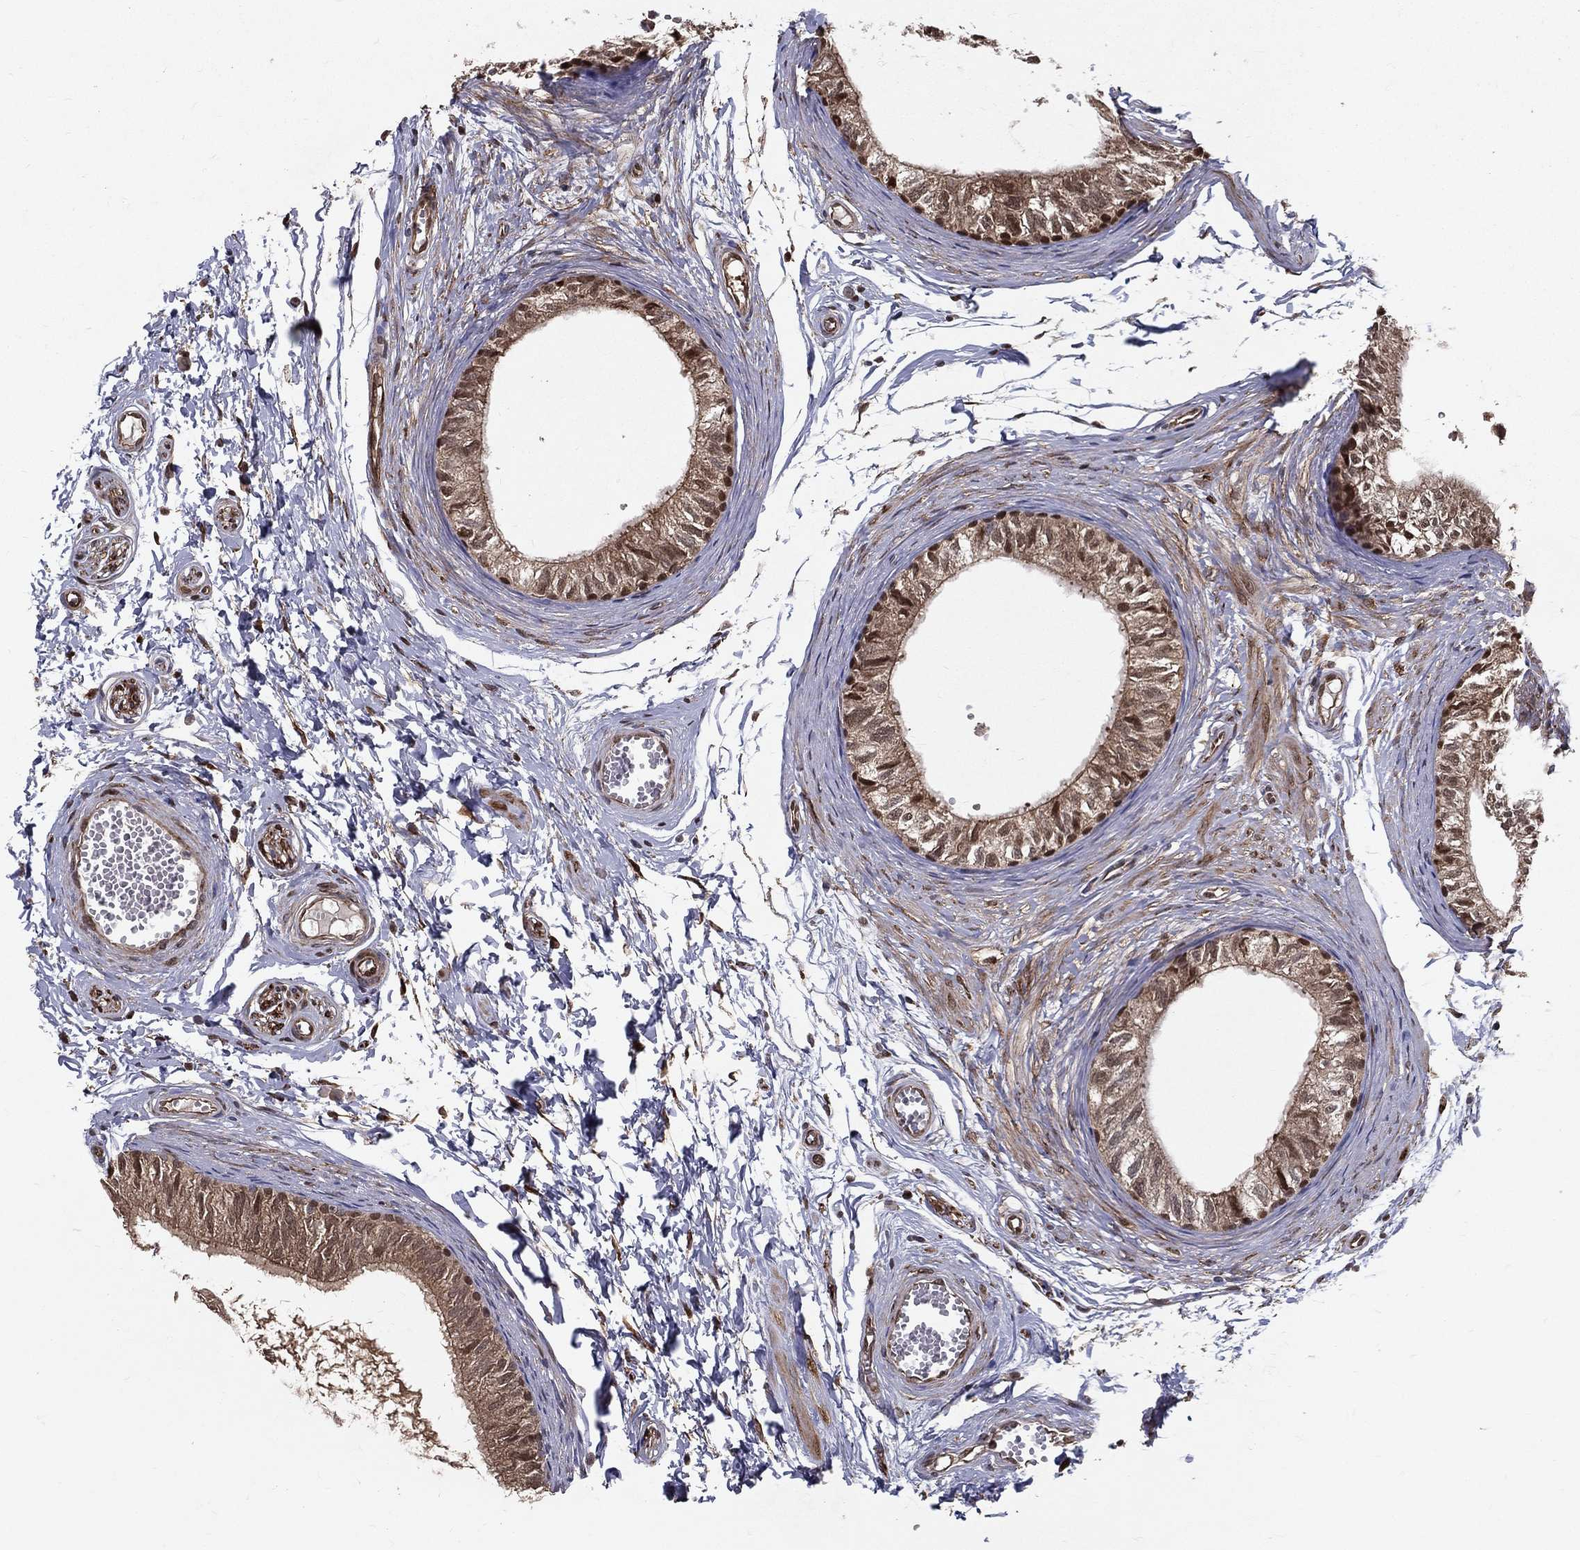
{"staining": {"intensity": "strong", "quantity": ">75%", "location": "cytoplasmic/membranous,nuclear"}, "tissue": "epididymis", "cell_type": "Glandular cells", "image_type": "normal", "snomed": [{"axis": "morphology", "description": "Normal tissue, NOS"}, {"axis": "topography", "description": "Epididymis"}], "caption": "Epididymis stained with a brown dye demonstrates strong cytoplasmic/membranous,nuclear positive positivity in approximately >75% of glandular cells.", "gene": "CERS2", "patient": {"sex": "male", "age": 22}}